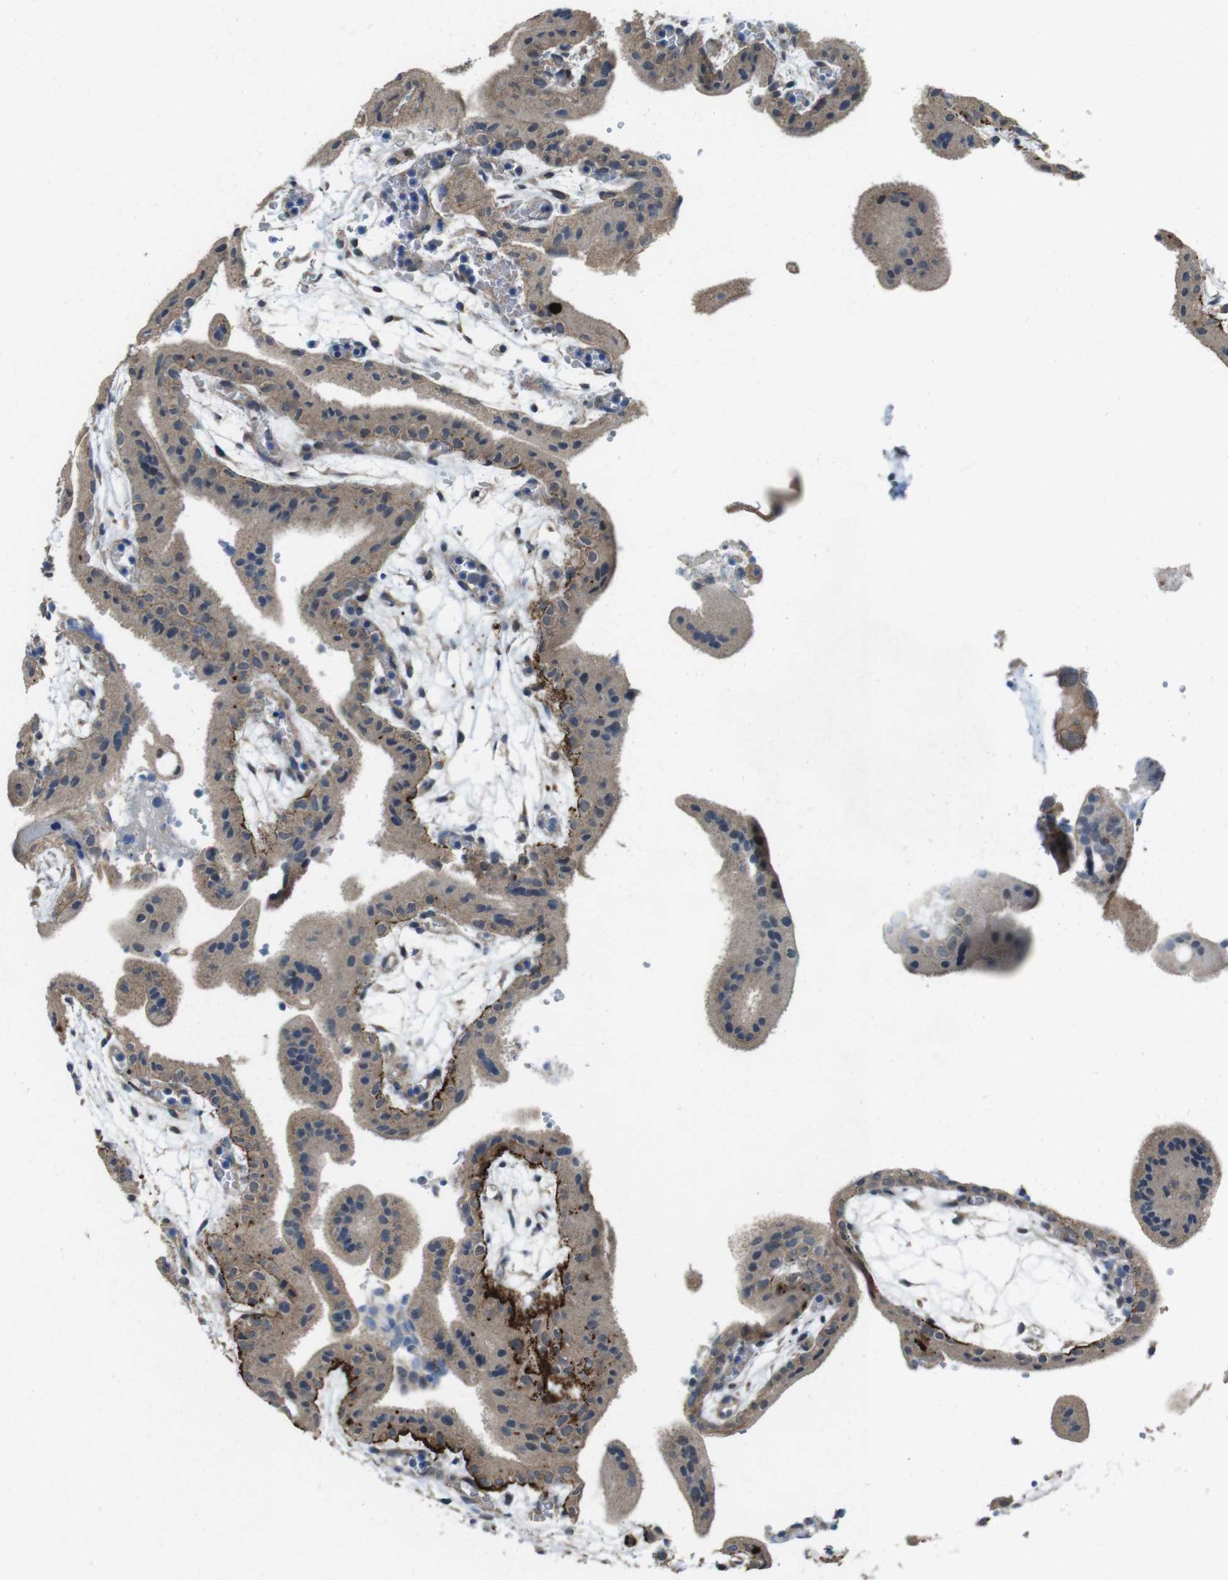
{"staining": {"intensity": "moderate", "quantity": ">75%", "location": "cytoplasmic/membranous"}, "tissue": "placenta", "cell_type": "Decidual cells", "image_type": "normal", "snomed": [{"axis": "morphology", "description": "Normal tissue, NOS"}, {"axis": "topography", "description": "Placenta"}], "caption": "Decidual cells exhibit medium levels of moderate cytoplasmic/membranous expression in approximately >75% of cells in unremarkable human placenta.", "gene": "CDC34", "patient": {"sex": "female", "age": 18}}